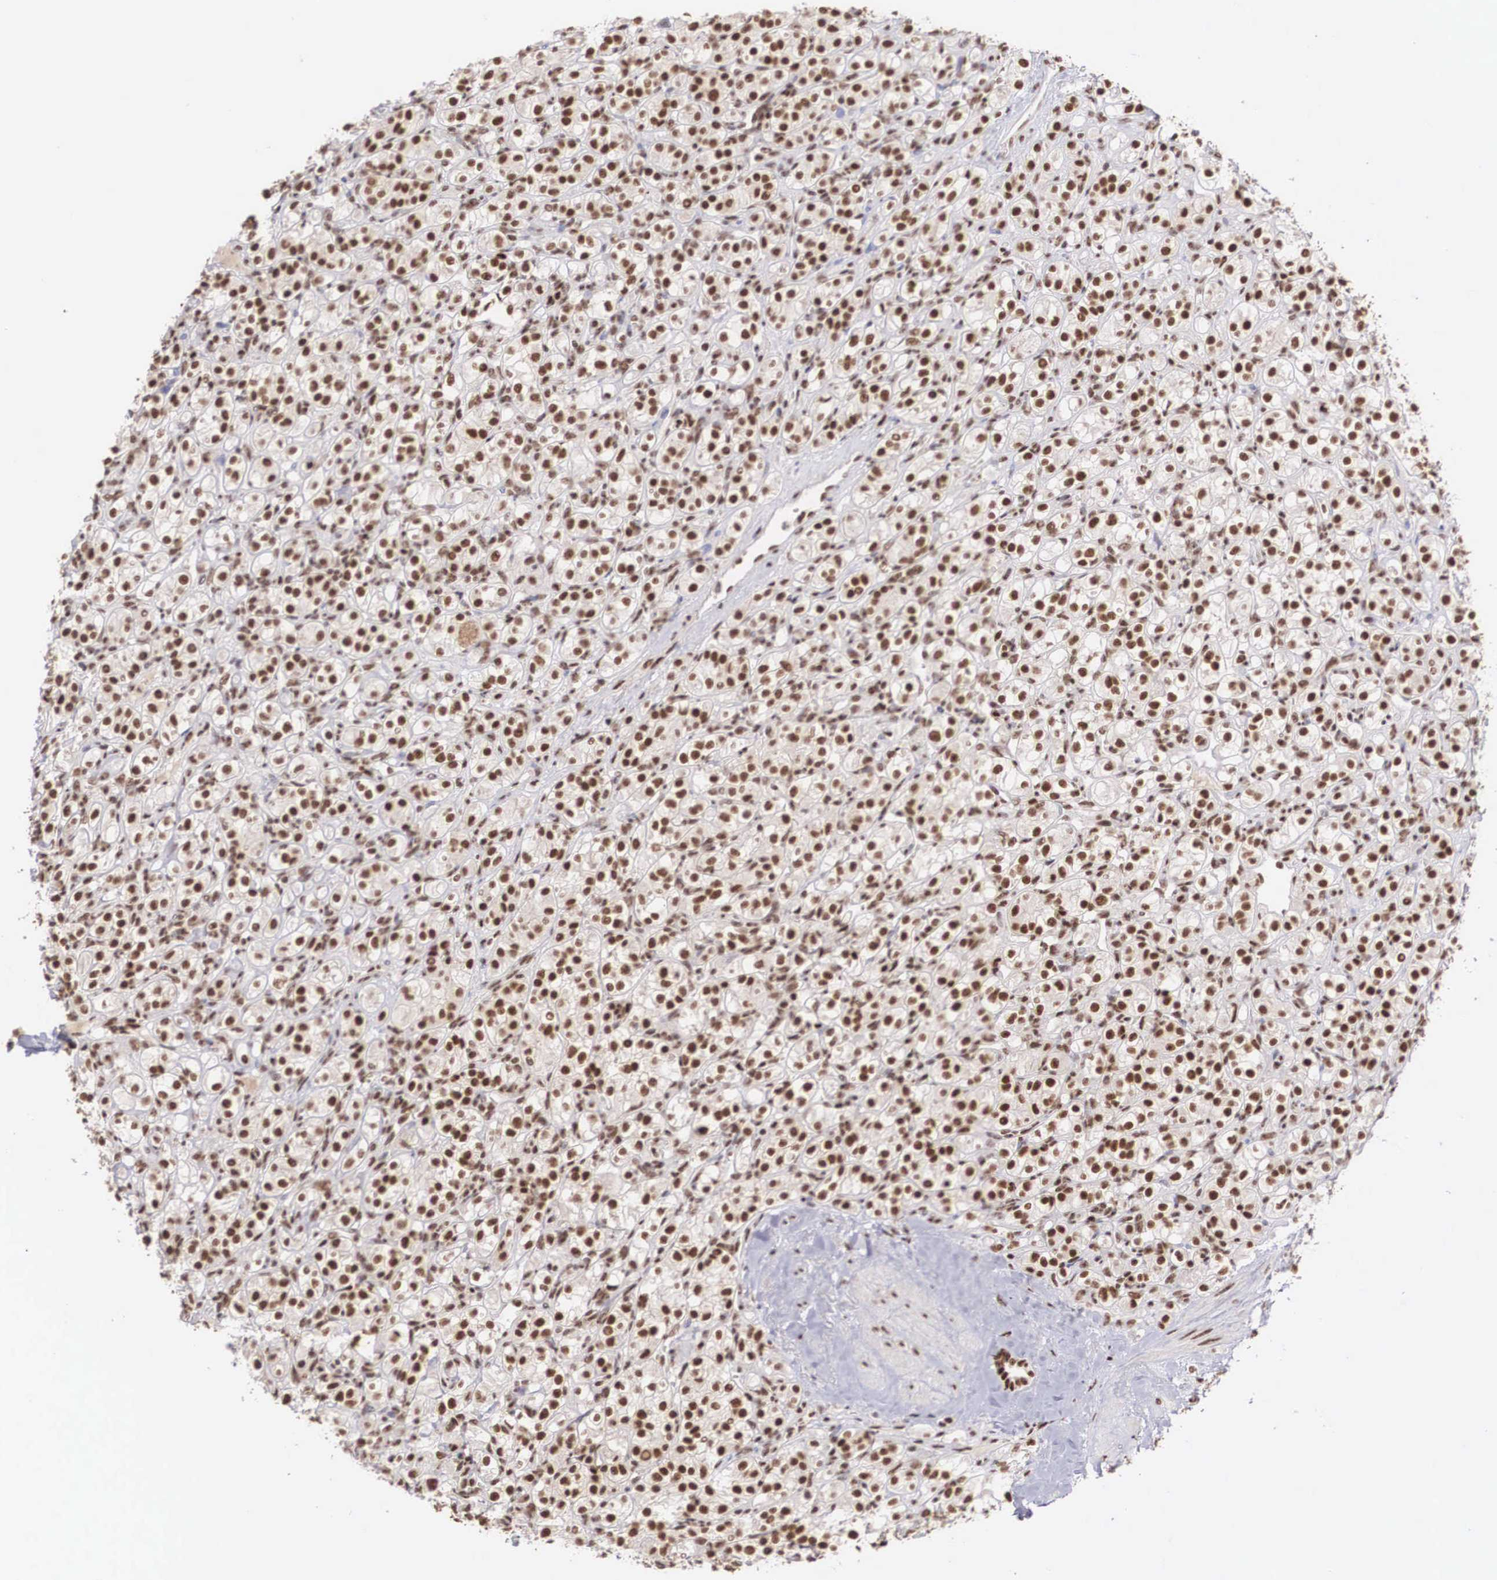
{"staining": {"intensity": "strong", "quantity": ">75%", "location": "nuclear"}, "tissue": "renal cancer", "cell_type": "Tumor cells", "image_type": "cancer", "snomed": [{"axis": "morphology", "description": "Adenocarcinoma, NOS"}, {"axis": "topography", "description": "Kidney"}], "caption": "Renal cancer (adenocarcinoma) stained with DAB (3,3'-diaminobenzidine) IHC shows high levels of strong nuclear expression in approximately >75% of tumor cells.", "gene": "HTATSF1", "patient": {"sex": "male", "age": 77}}